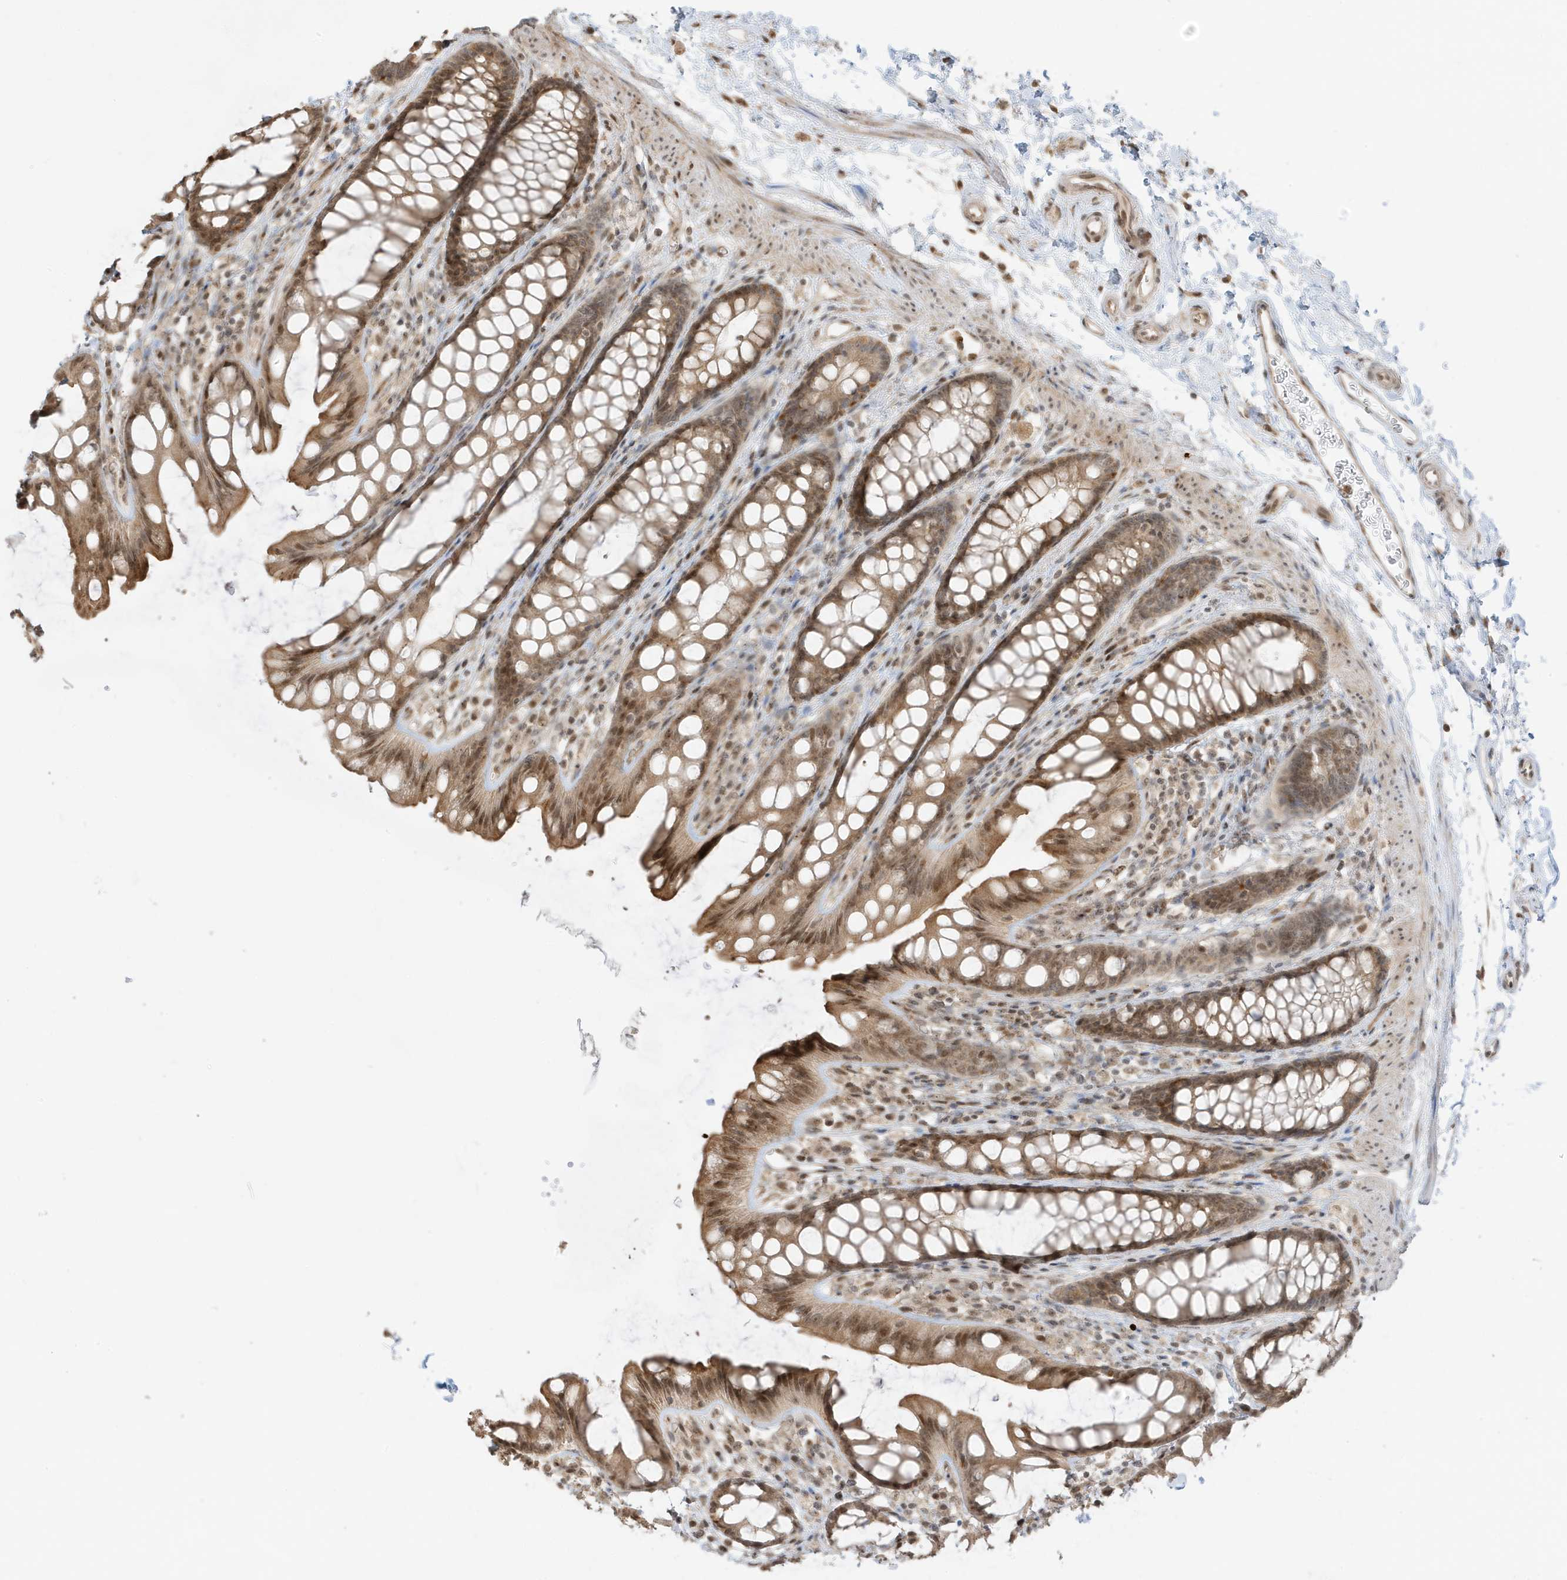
{"staining": {"intensity": "moderate", "quantity": ">75%", "location": "cytoplasmic/membranous,nuclear"}, "tissue": "rectum", "cell_type": "Glandular cells", "image_type": "normal", "snomed": [{"axis": "morphology", "description": "Normal tissue, NOS"}, {"axis": "topography", "description": "Rectum"}], "caption": "Protein expression analysis of normal human rectum reveals moderate cytoplasmic/membranous,nuclear positivity in approximately >75% of glandular cells.", "gene": "ZBTB41", "patient": {"sex": "female", "age": 65}}